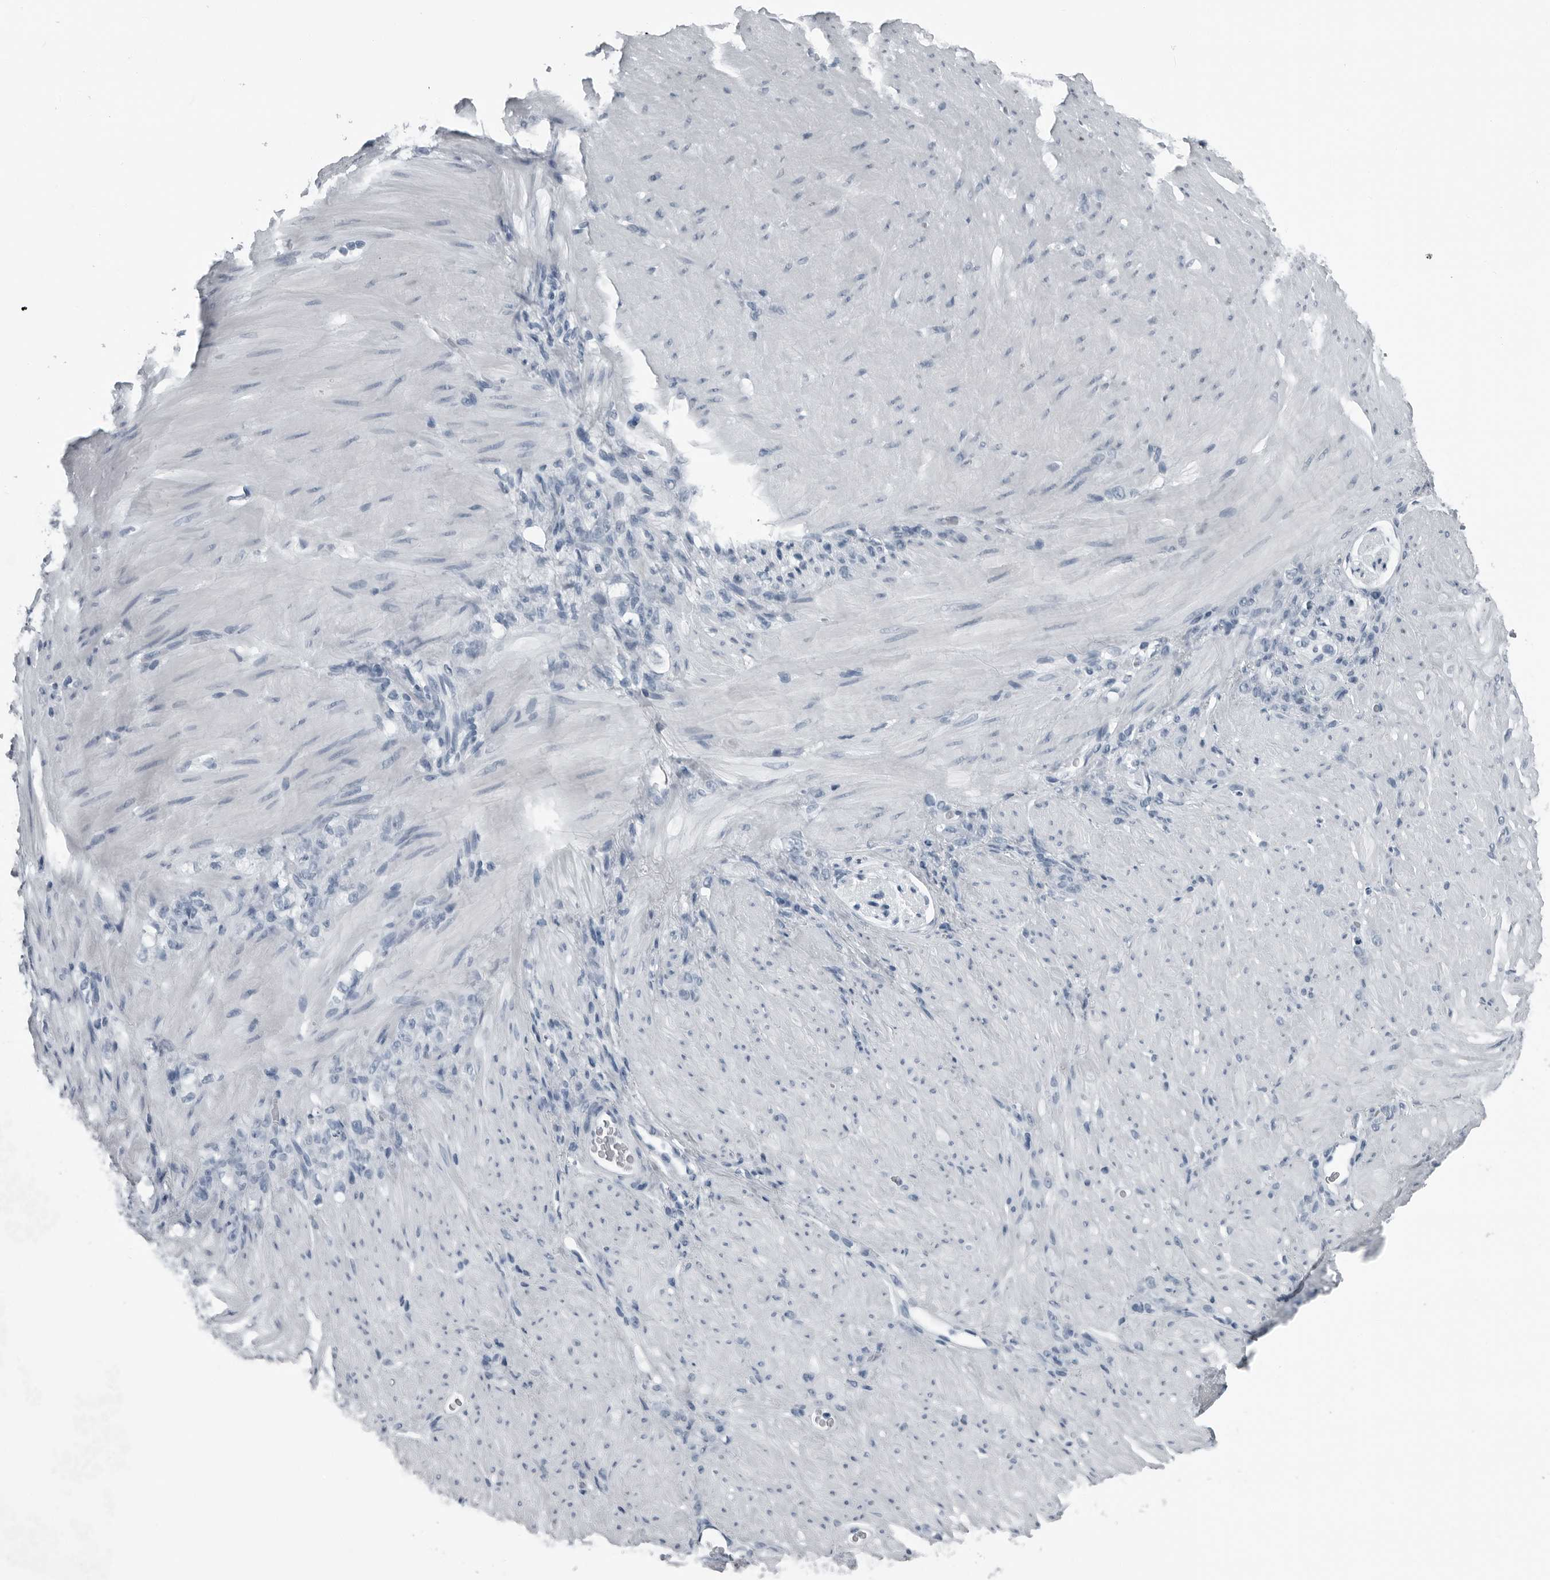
{"staining": {"intensity": "negative", "quantity": "none", "location": "none"}, "tissue": "stomach cancer", "cell_type": "Tumor cells", "image_type": "cancer", "snomed": [{"axis": "morphology", "description": "Normal tissue, NOS"}, {"axis": "morphology", "description": "Adenocarcinoma, NOS"}, {"axis": "topography", "description": "Stomach"}], "caption": "Immunohistochemistry (IHC) image of neoplastic tissue: stomach adenocarcinoma stained with DAB (3,3'-diaminobenzidine) exhibits no significant protein staining in tumor cells. (Immunohistochemistry, brightfield microscopy, high magnification).", "gene": "PRSS1", "patient": {"sex": "male", "age": 82}}